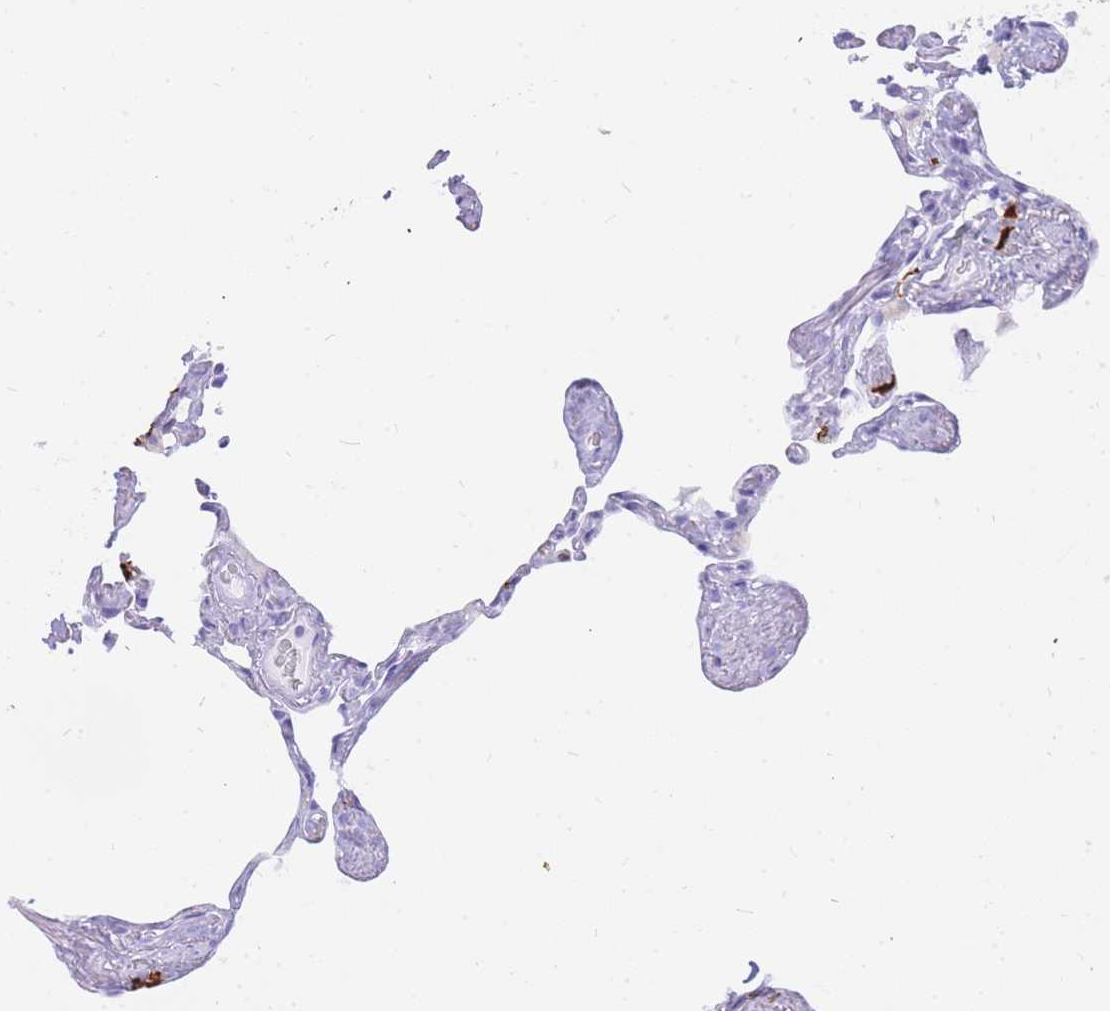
{"staining": {"intensity": "negative", "quantity": "none", "location": "none"}, "tissue": "lung", "cell_type": "Alveolar cells", "image_type": "normal", "snomed": [{"axis": "morphology", "description": "Normal tissue, NOS"}, {"axis": "topography", "description": "Lung"}], "caption": "Histopathology image shows no significant protein positivity in alveolar cells of benign lung. (DAB (3,3'-diaminobenzidine) immunohistochemistry with hematoxylin counter stain).", "gene": "HERC1", "patient": {"sex": "male", "age": 65}}